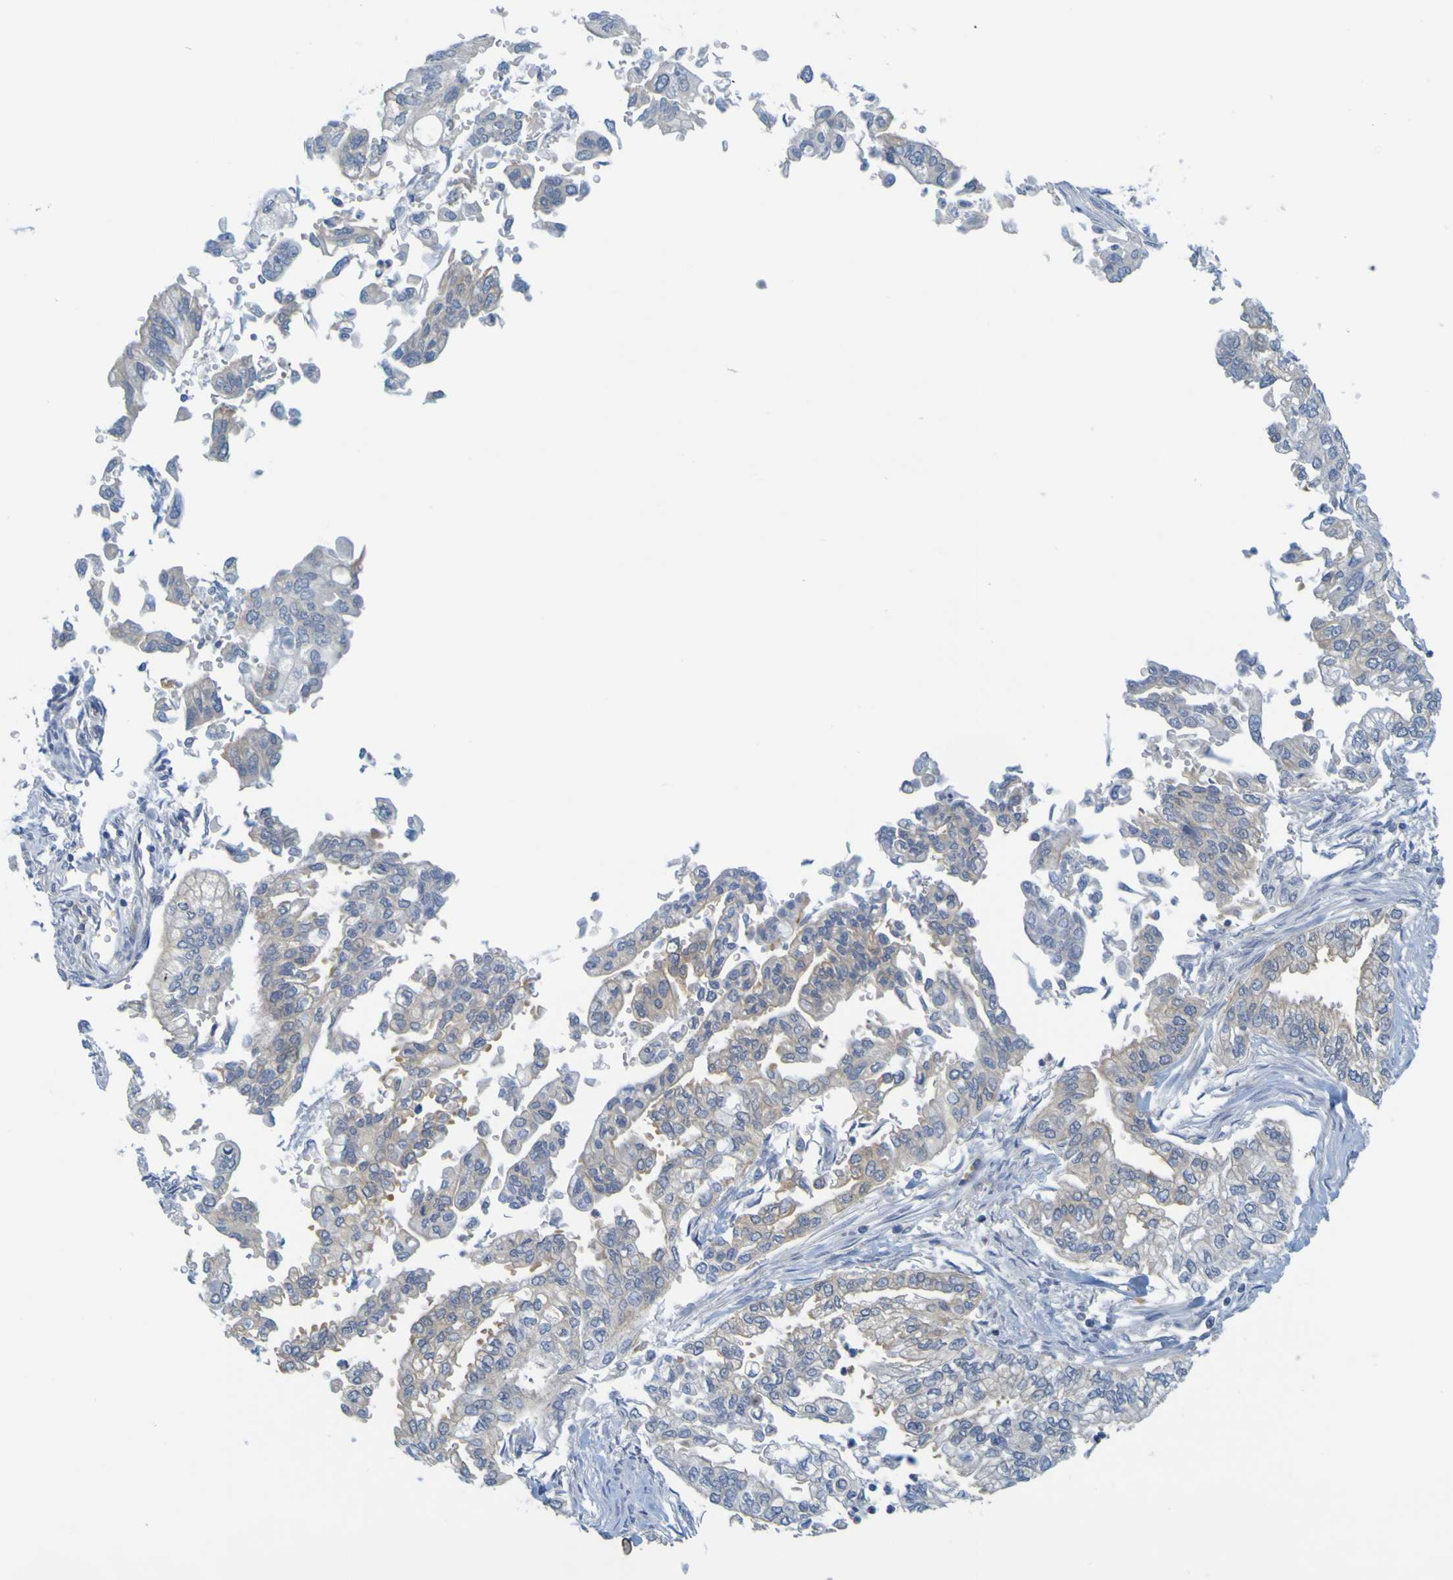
{"staining": {"intensity": "moderate", "quantity": "<25%", "location": "cytoplasmic/membranous"}, "tissue": "pancreatic cancer", "cell_type": "Tumor cells", "image_type": "cancer", "snomed": [{"axis": "morphology", "description": "Normal tissue, NOS"}, {"axis": "topography", "description": "Pancreas"}], "caption": "DAB immunohistochemical staining of human pancreatic cancer exhibits moderate cytoplasmic/membranous protein expression in approximately <25% of tumor cells.", "gene": "APPL1", "patient": {"sex": "male", "age": 42}}